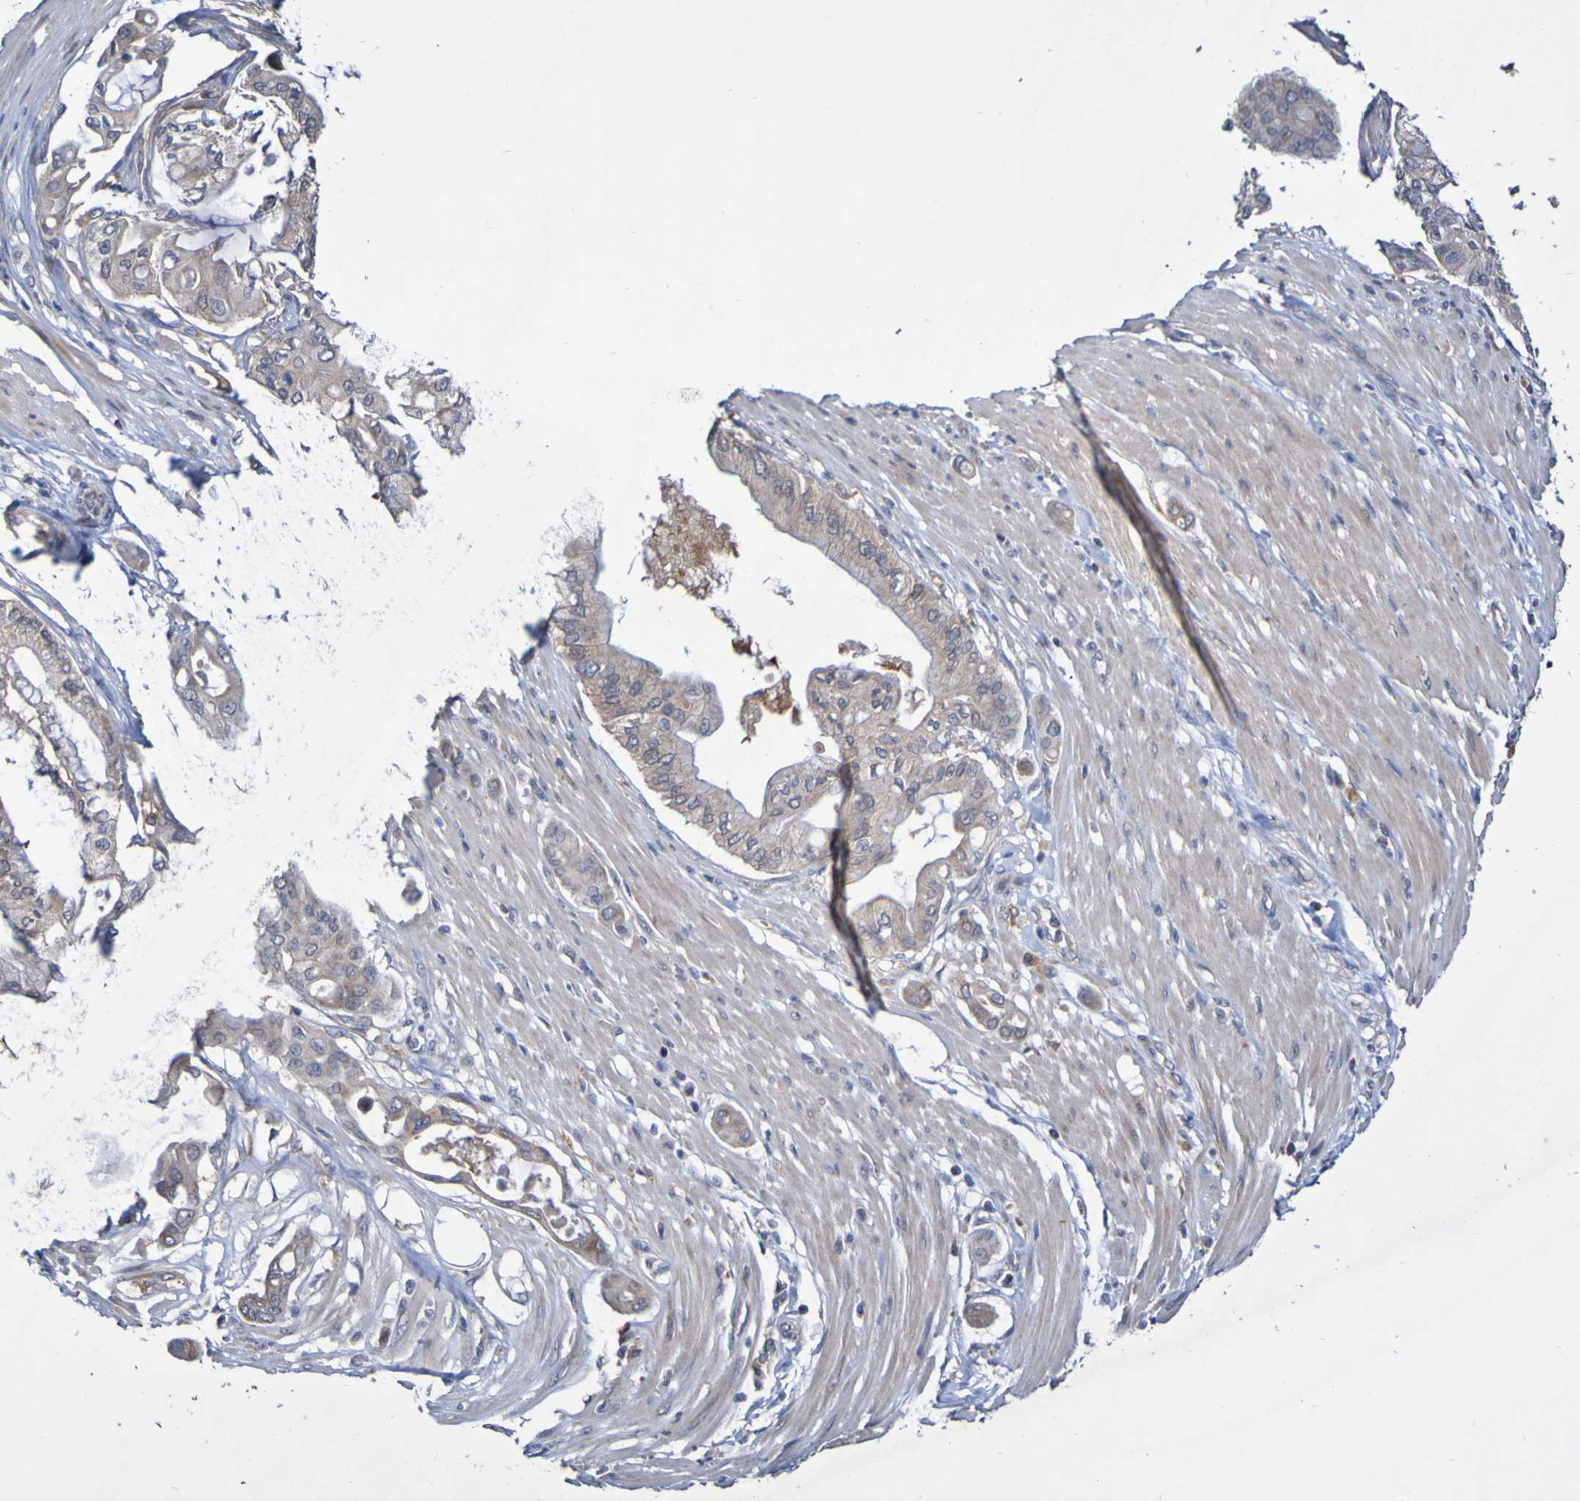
{"staining": {"intensity": "moderate", "quantity": "25%-75%", "location": "cytoplasmic/membranous"}, "tissue": "pancreatic cancer", "cell_type": "Tumor cells", "image_type": "cancer", "snomed": [{"axis": "morphology", "description": "Adenocarcinoma, NOS"}, {"axis": "morphology", "description": "Adenocarcinoma, metastatic, NOS"}, {"axis": "topography", "description": "Lymph node"}, {"axis": "topography", "description": "Pancreas"}, {"axis": "topography", "description": "Duodenum"}], "caption": "Immunohistochemical staining of human pancreatic cancer shows medium levels of moderate cytoplasmic/membranous expression in approximately 25%-75% of tumor cells.", "gene": "C3orf18", "patient": {"sex": "female", "age": 64}}